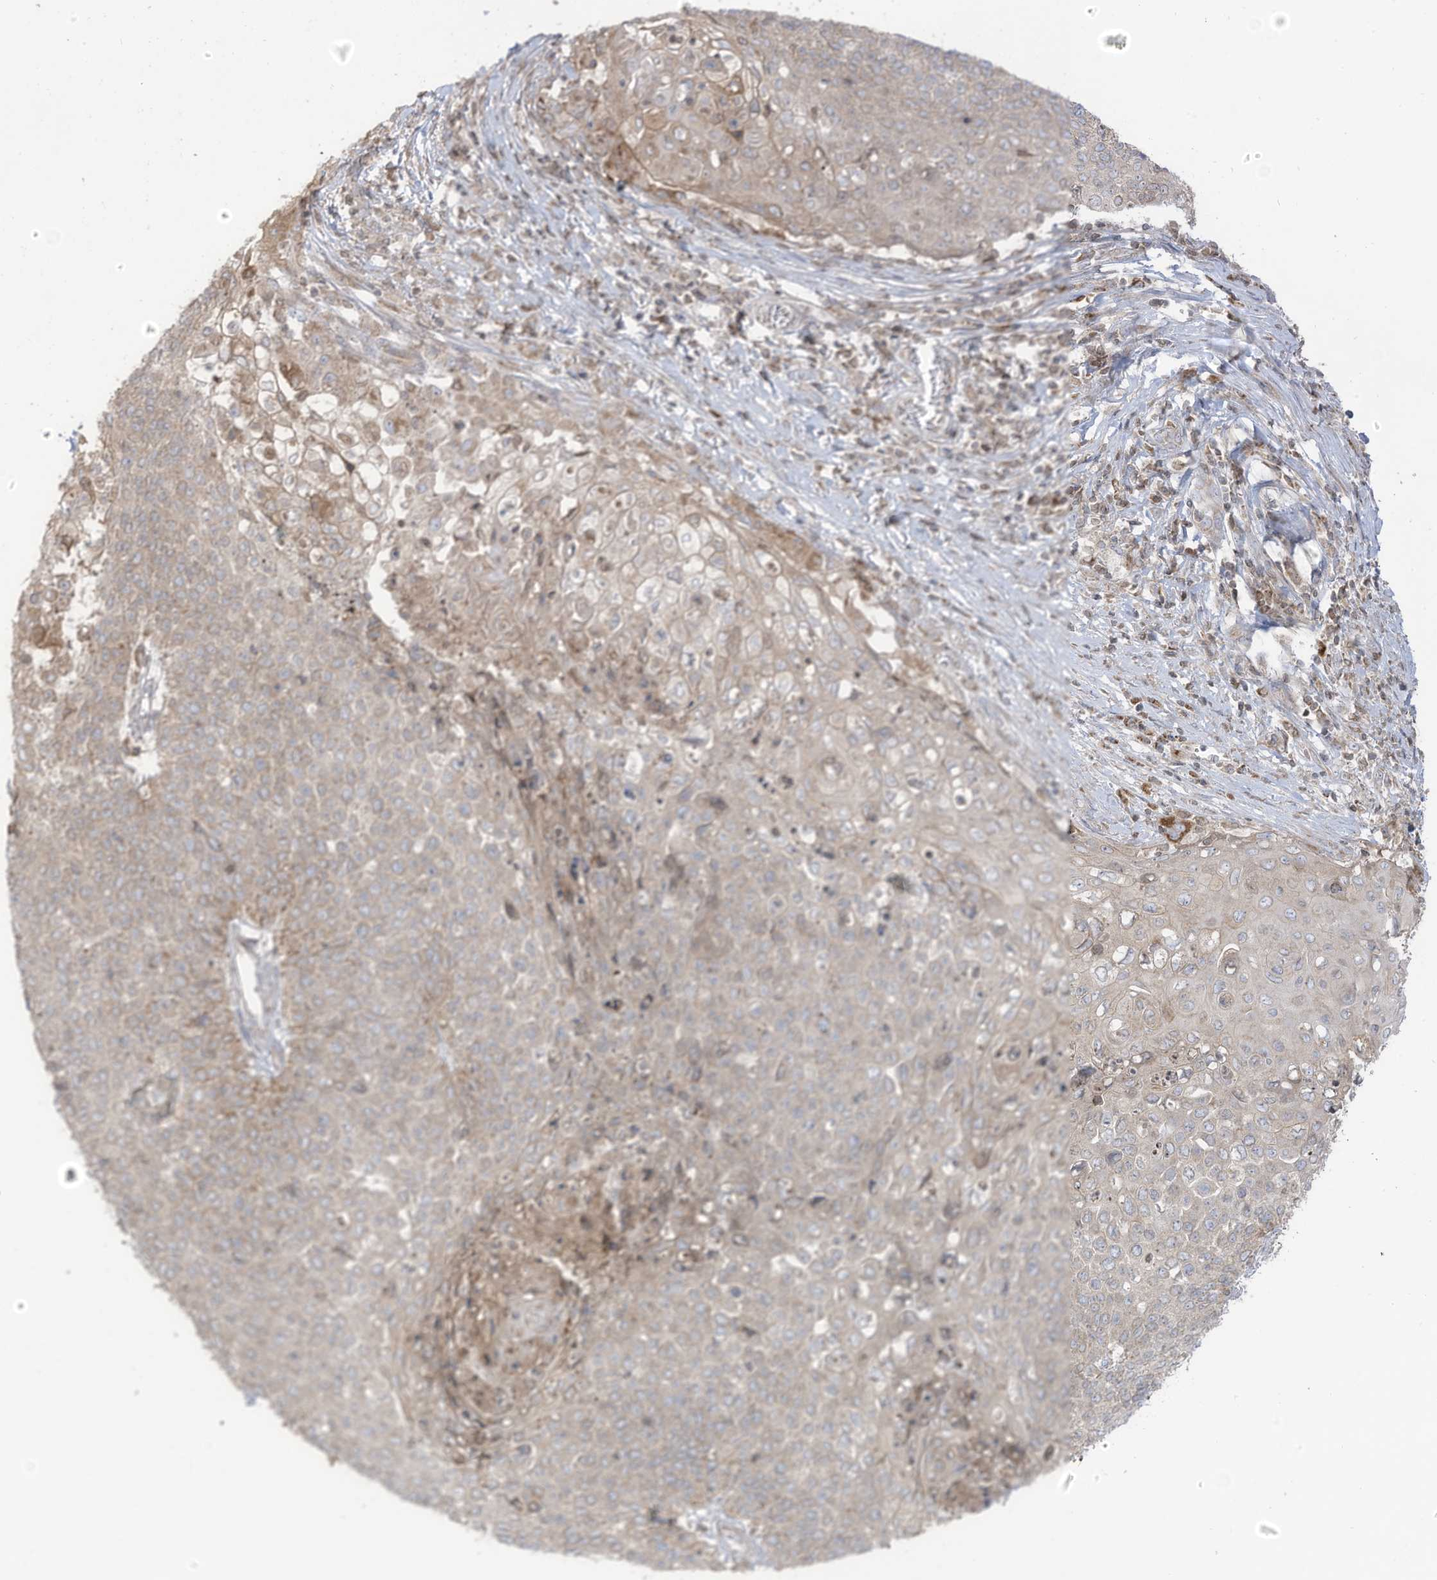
{"staining": {"intensity": "weak", "quantity": "25%-75%", "location": "cytoplasmic/membranous"}, "tissue": "cervical cancer", "cell_type": "Tumor cells", "image_type": "cancer", "snomed": [{"axis": "morphology", "description": "Squamous cell carcinoma, NOS"}, {"axis": "topography", "description": "Cervix"}], "caption": "IHC (DAB) staining of human cervical cancer (squamous cell carcinoma) displays weak cytoplasmic/membranous protein positivity in about 25%-75% of tumor cells.", "gene": "CGAS", "patient": {"sex": "female", "age": 39}}